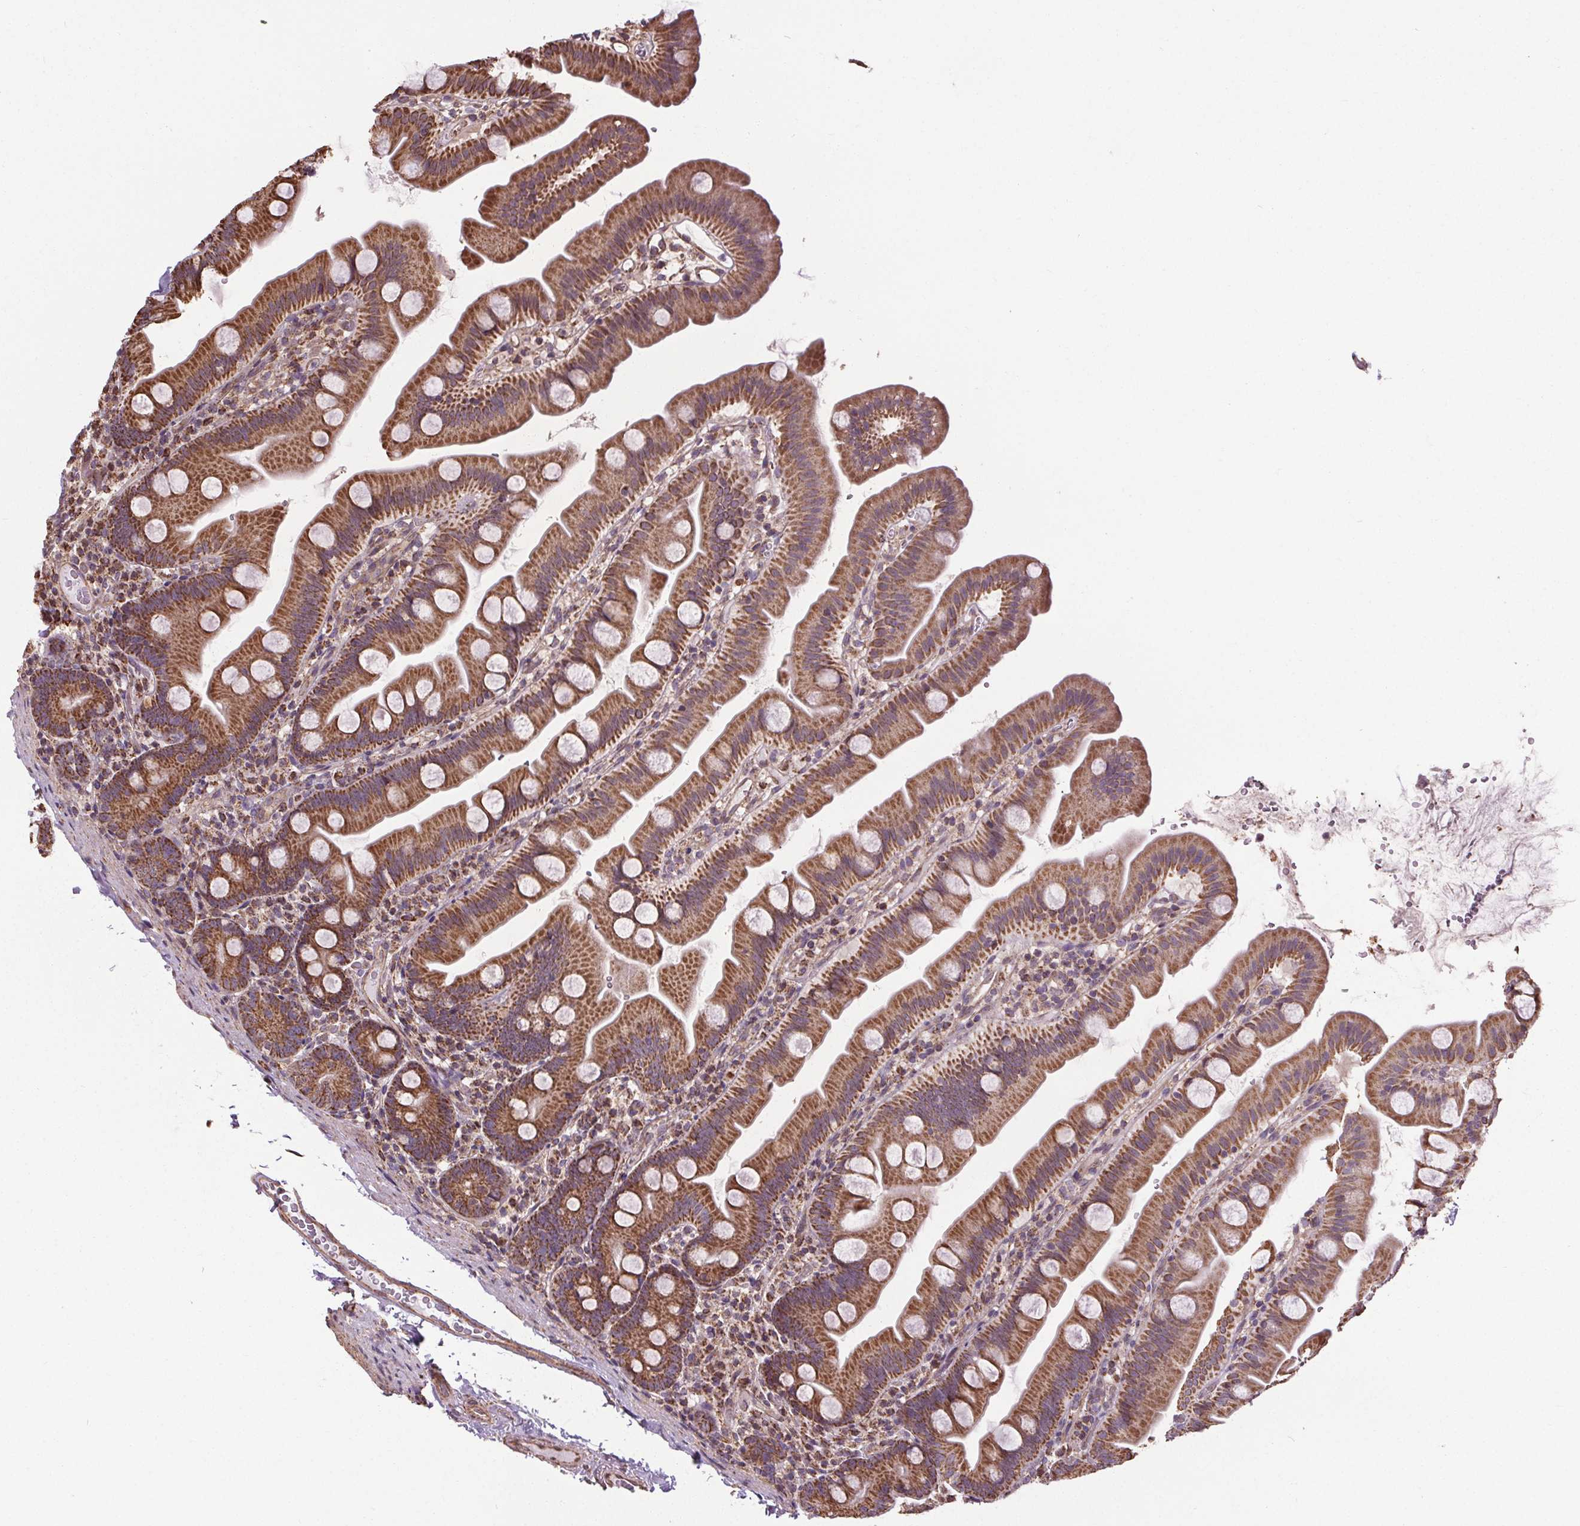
{"staining": {"intensity": "strong", "quantity": ">75%", "location": "cytoplasmic/membranous"}, "tissue": "small intestine", "cell_type": "Glandular cells", "image_type": "normal", "snomed": [{"axis": "morphology", "description": "Normal tissue, NOS"}, {"axis": "topography", "description": "Small intestine"}], "caption": "Benign small intestine was stained to show a protein in brown. There is high levels of strong cytoplasmic/membranous positivity in approximately >75% of glandular cells.", "gene": "ZNF548", "patient": {"sex": "female", "age": 68}}